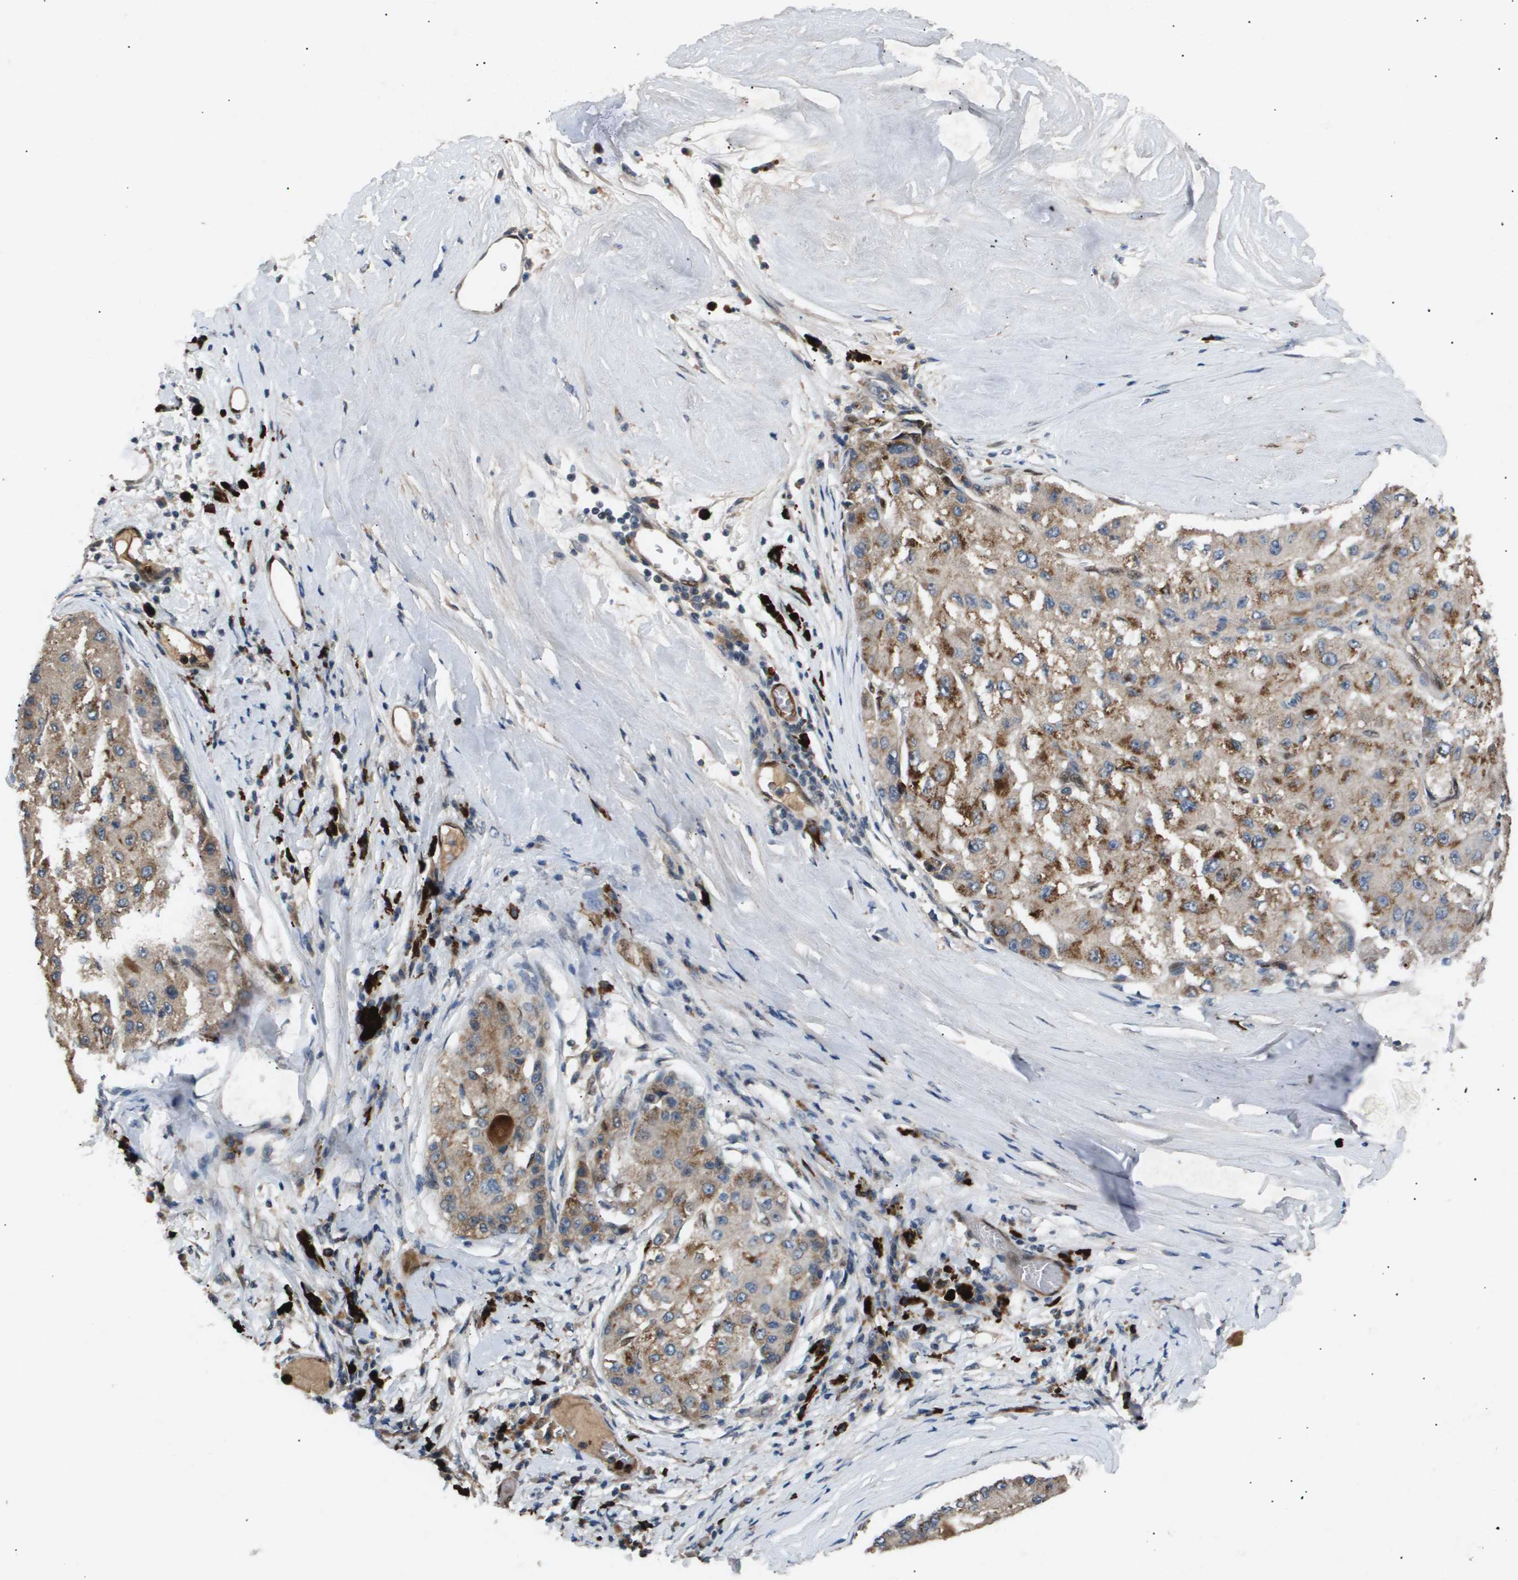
{"staining": {"intensity": "moderate", "quantity": ">75%", "location": "cytoplasmic/membranous"}, "tissue": "liver cancer", "cell_type": "Tumor cells", "image_type": "cancer", "snomed": [{"axis": "morphology", "description": "Carcinoma, Hepatocellular, NOS"}, {"axis": "topography", "description": "Liver"}], "caption": "A photomicrograph of human liver hepatocellular carcinoma stained for a protein demonstrates moderate cytoplasmic/membranous brown staining in tumor cells.", "gene": "ERG", "patient": {"sex": "male", "age": 80}}